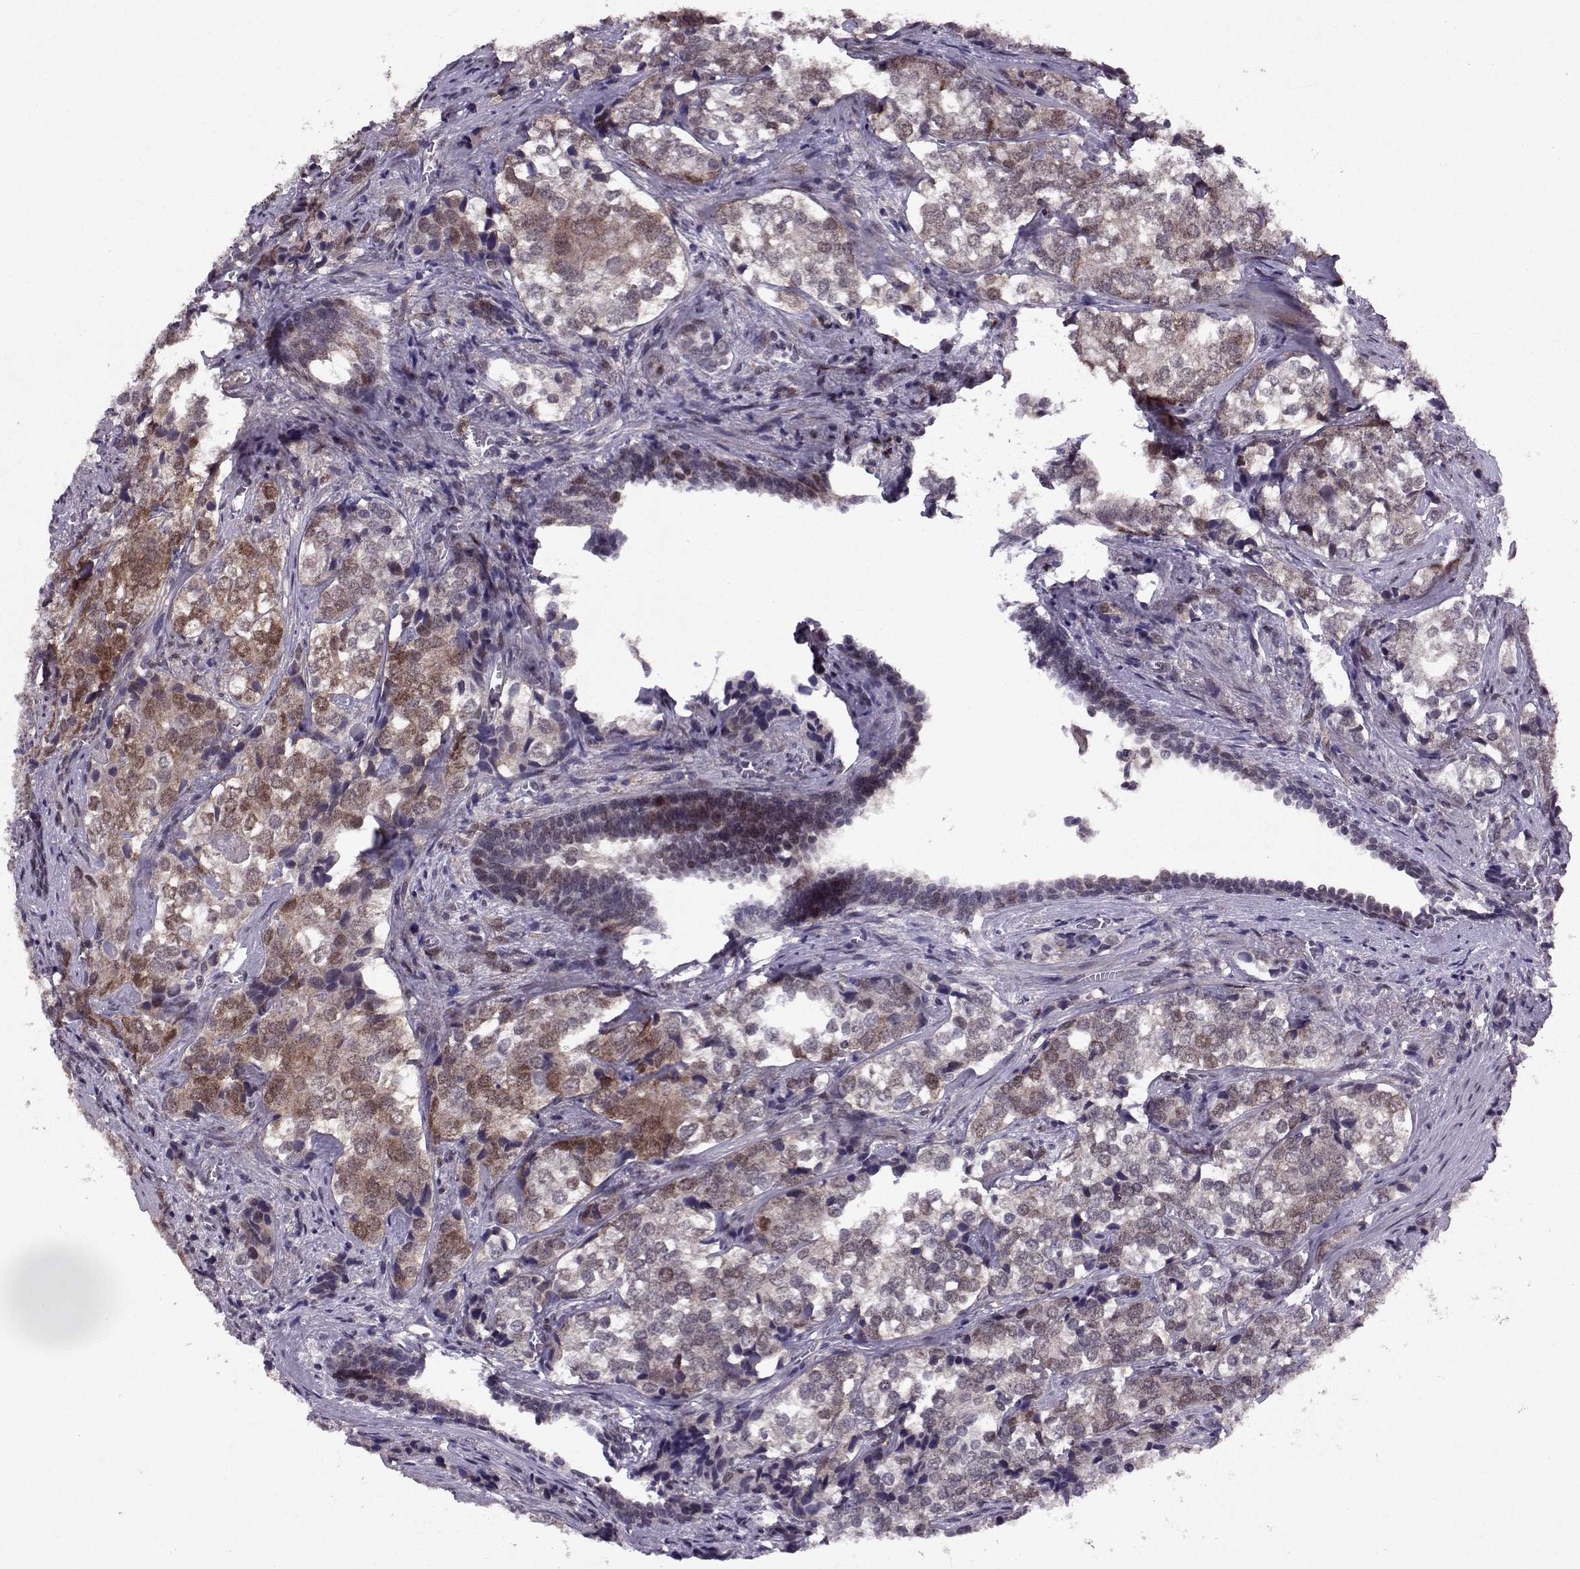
{"staining": {"intensity": "moderate", "quantity": "<25%", "location": "cytoplasmic/membranous,nuclear"}, "tissue": "prostate cancer", "cell_type": "Tumor cells", "image_type": "cancer", "snomed": [{"axis": "morphology", "description": "Adenocarcinoma, NOS"}, {"axis": "topography", "description": "Prostate and seminal vesicle, NOS"}], "caption": "Prostate cancer tissue displays moderate cytoplasmic/membranous and nuclear staining in about <25% of tumor cells, visualized by immunohistochemistry.", "gene": "CDK4", "patient": {"sex": "male", "age": 63}}